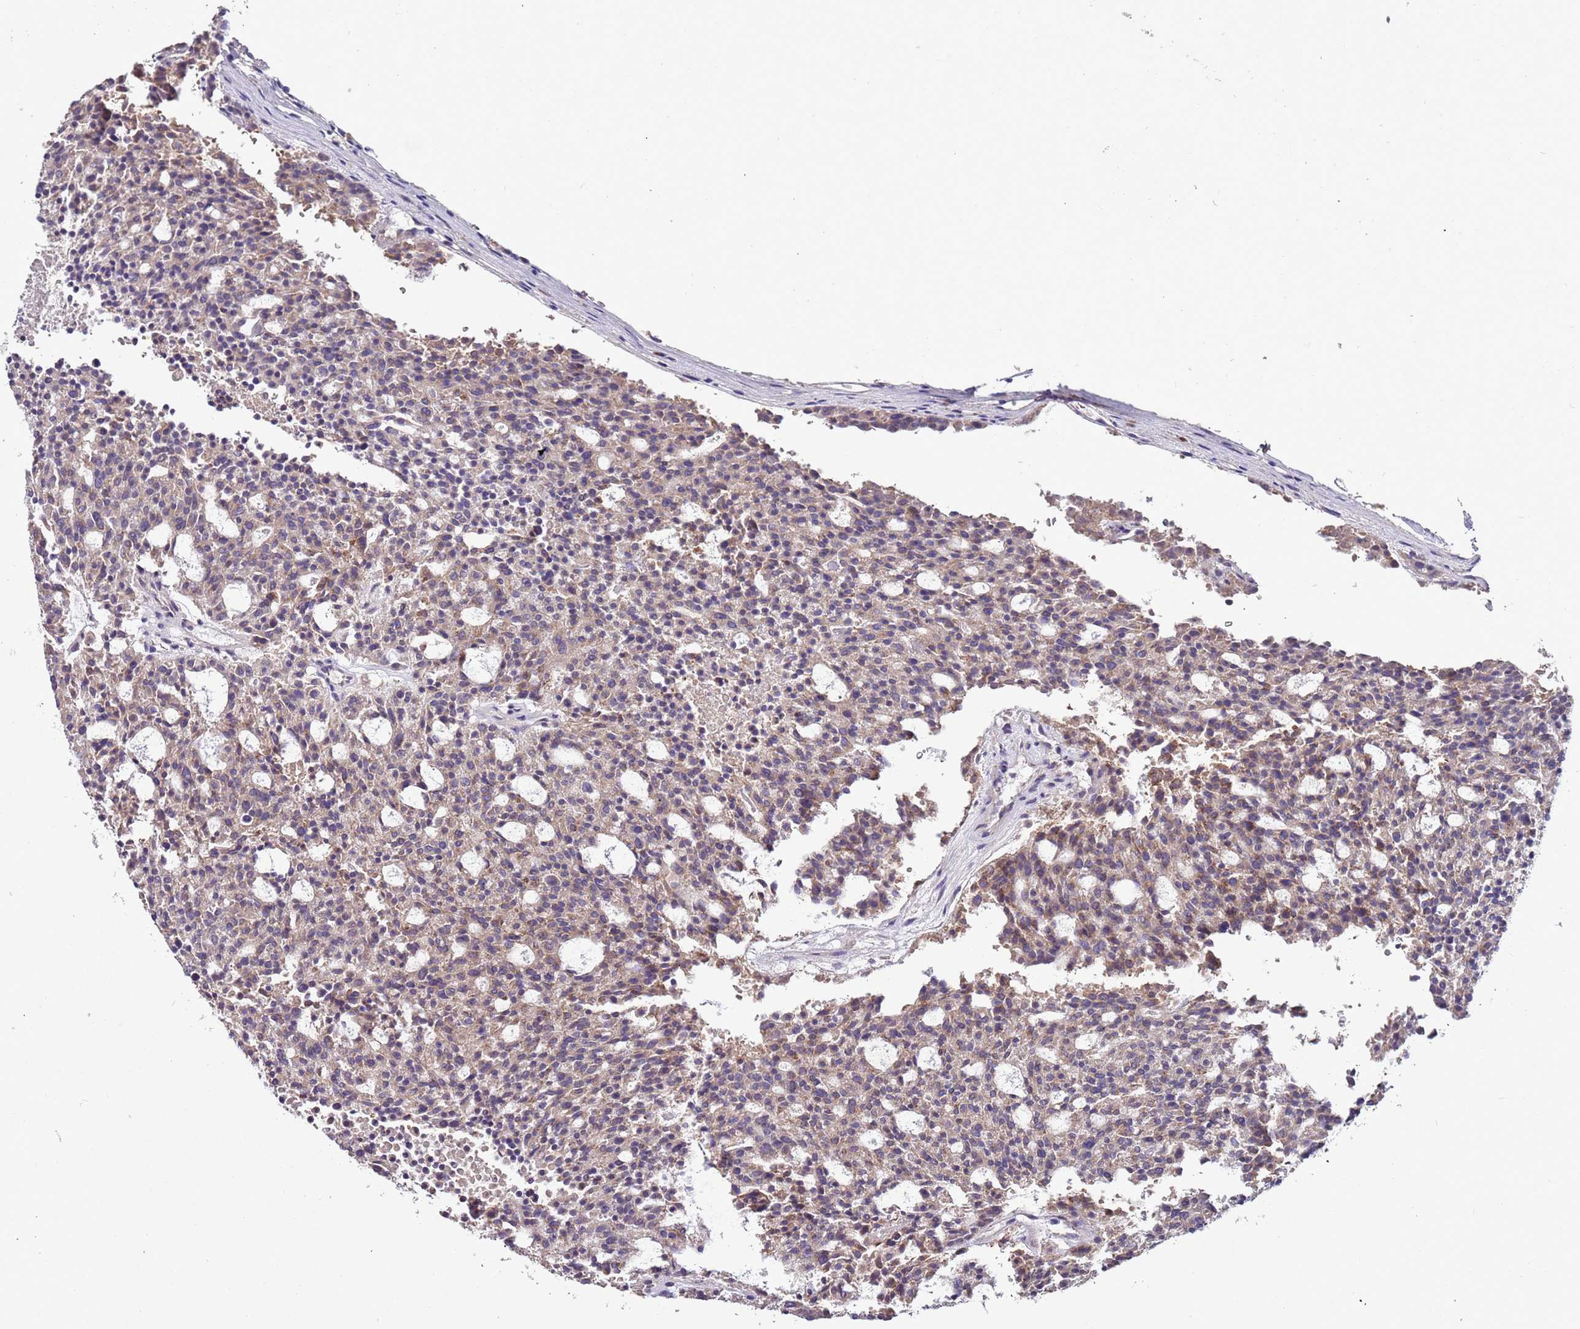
{"staining": {"intensity": "weak", "quantity": "25%-75%", "location": "cytoplasmic/membranous"}, "tissue": "carcinoid", "cell_type": "Tumor cells", "image_type": "cancer", "snomed": [{"axis": "morphology", "description": "Carcinoid, malignant, NOS"}, {"axis": "topography", "description": "Pancreas"}], "caption": "This micrograph shows immunohistochemistry staining of human malignant carcinoid, with low weak cytoplasmic/membranous expression in approximately 25%-75% of tumor cells.", "gene": "FAM20A", "patient": {"sex": "female", "age": 54}}